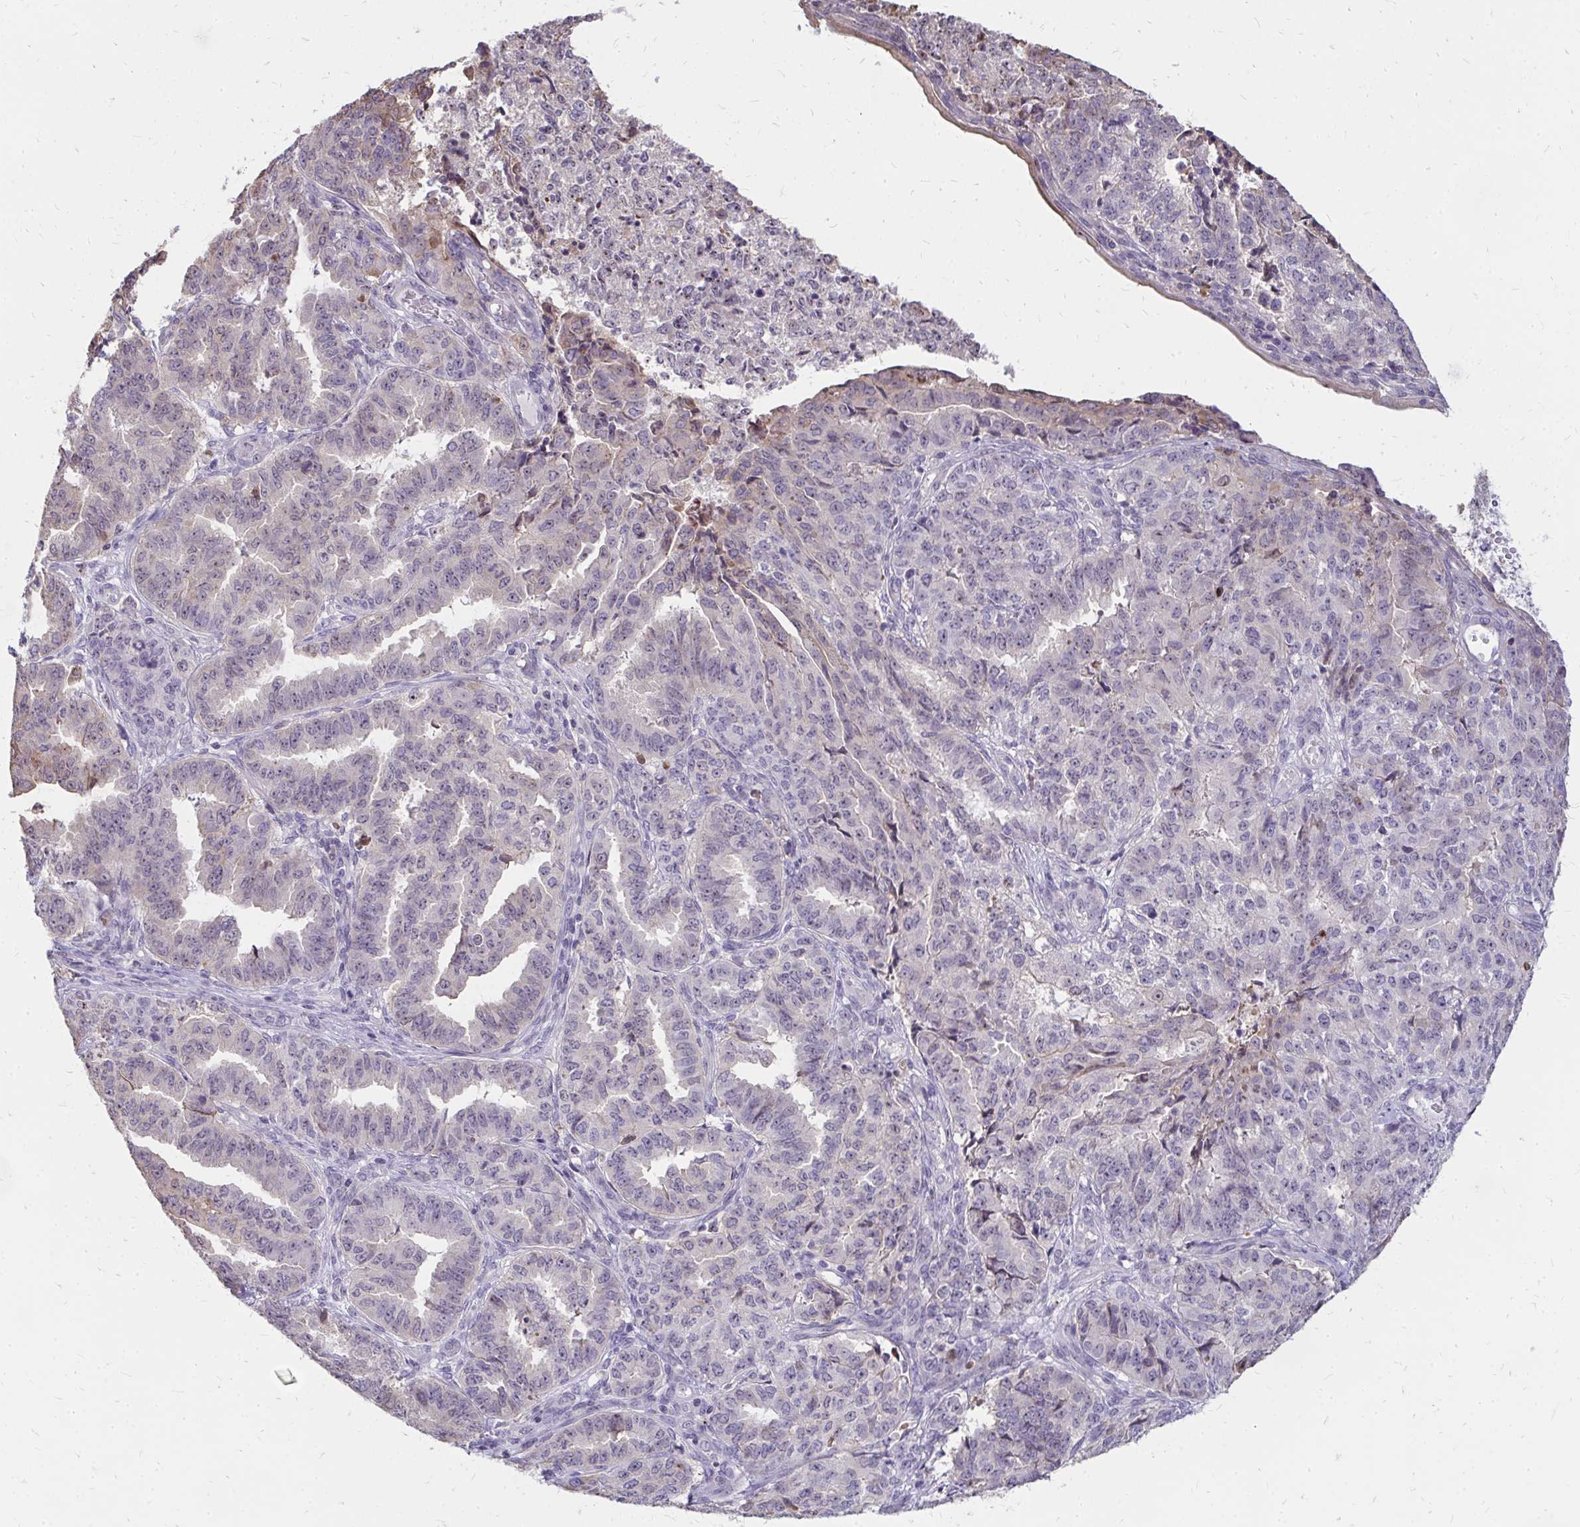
{"staining": {"intensity": "negative", "quantity": "none", "location": "none"}, "tissue": "endometrial cancer", "cell_type": "Tumor cells", "image_type": "cancer", "snomed": [{"axis": "morphology", "description": "Adenocarcinoma, NOS"}, {"axis": "topography", "description": "Endometrium"}], "caption": "The IHC photomicrograph has no significant expression in tumor cells of adenocarcinoma (endometrial) tissue.", "gene": "FAM9A", "patient": {"sex": "female", "age": 50}}